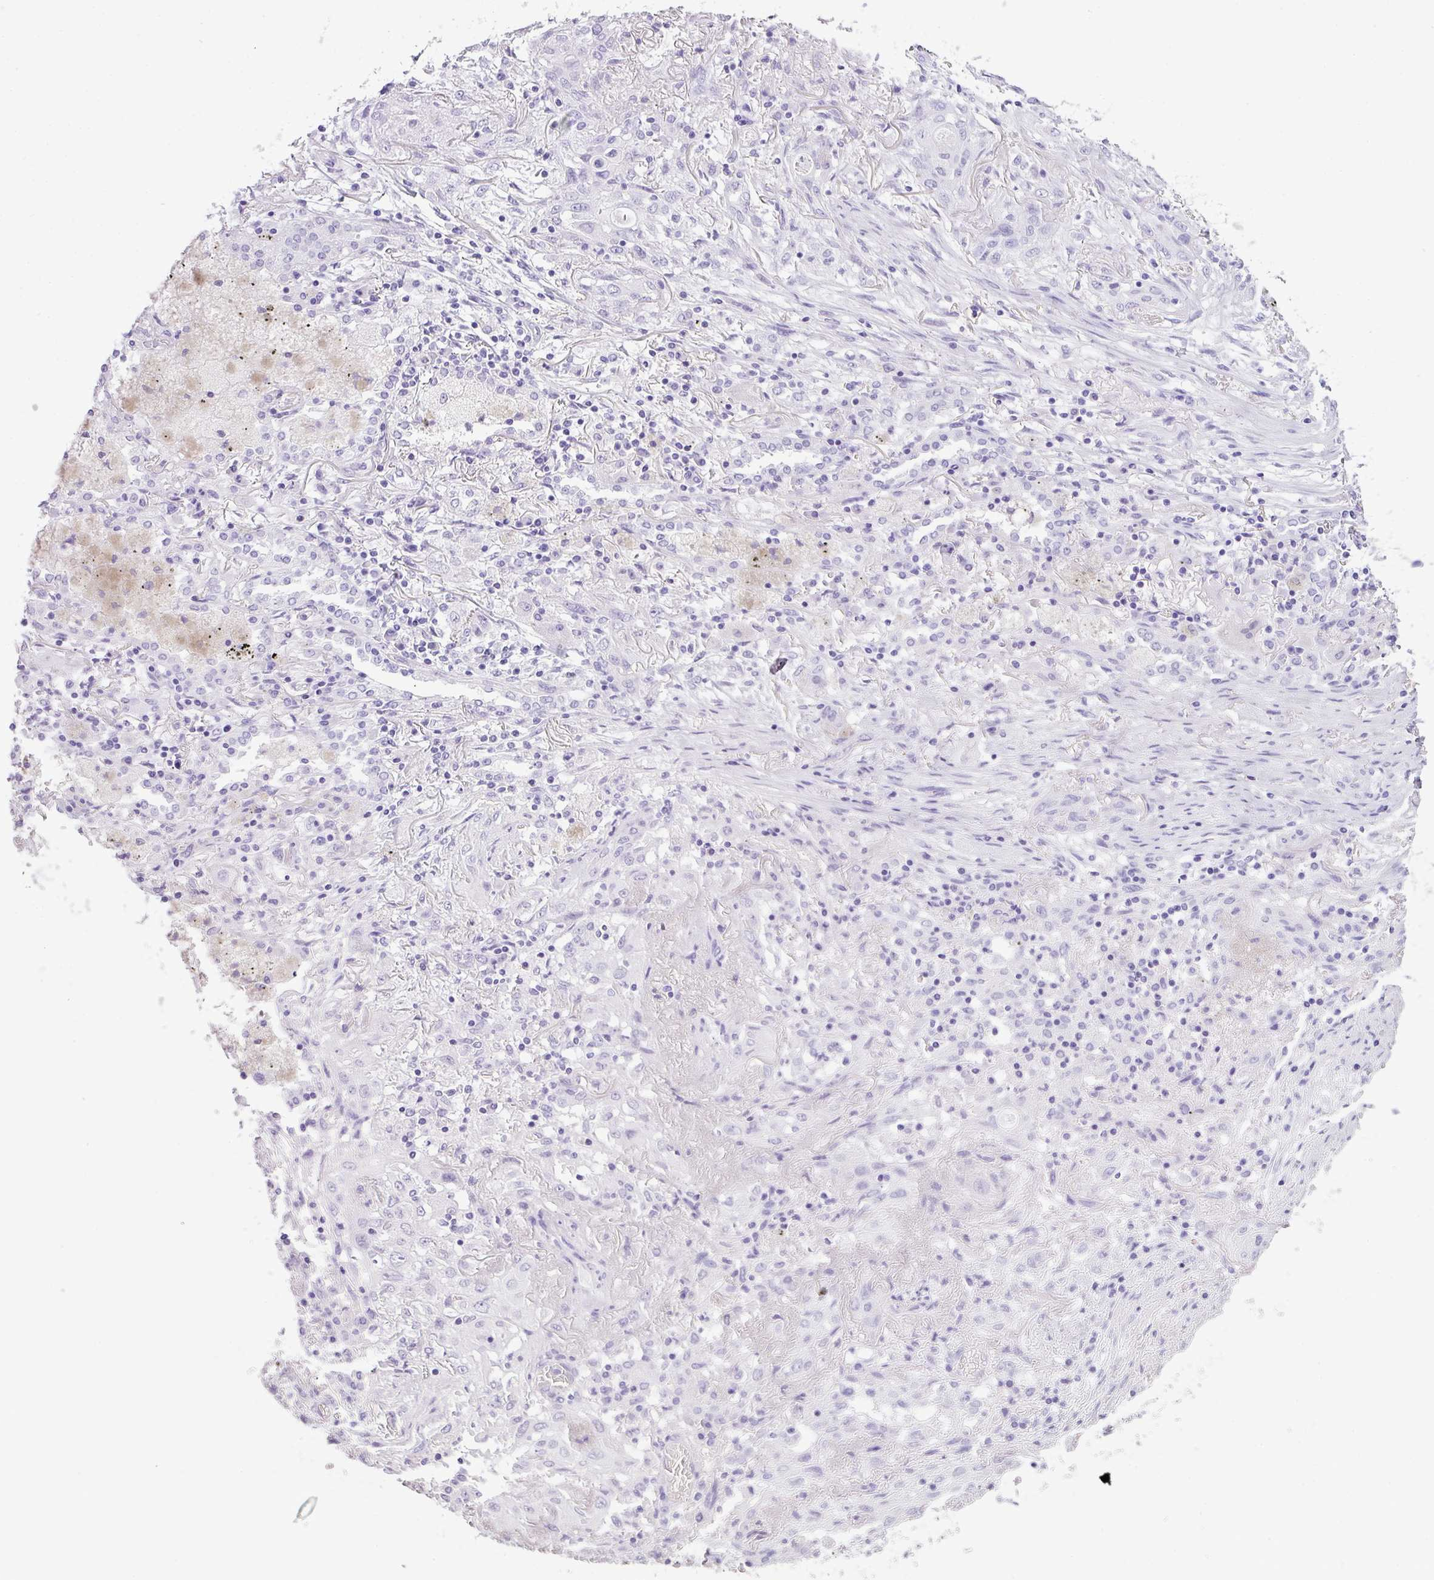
{"staining": {"intensity": "negative", "quantity": "none", "location": "none"}, "tissue": "lung cancer", "cell_type": "Tumor cells", "image_type": "cancer", "snomed": [{"axis": "morphology", "description": "Squamous cell carcinoma, NOS"}, {"axis": "topography", "description": "Lung"}], "caption": "Micrograph shows no significant protein positivity in tumor cells of lung squamous cell carcinoma.", "gene": "TNP1", "patient": {"sex": "female", "age": 47}}